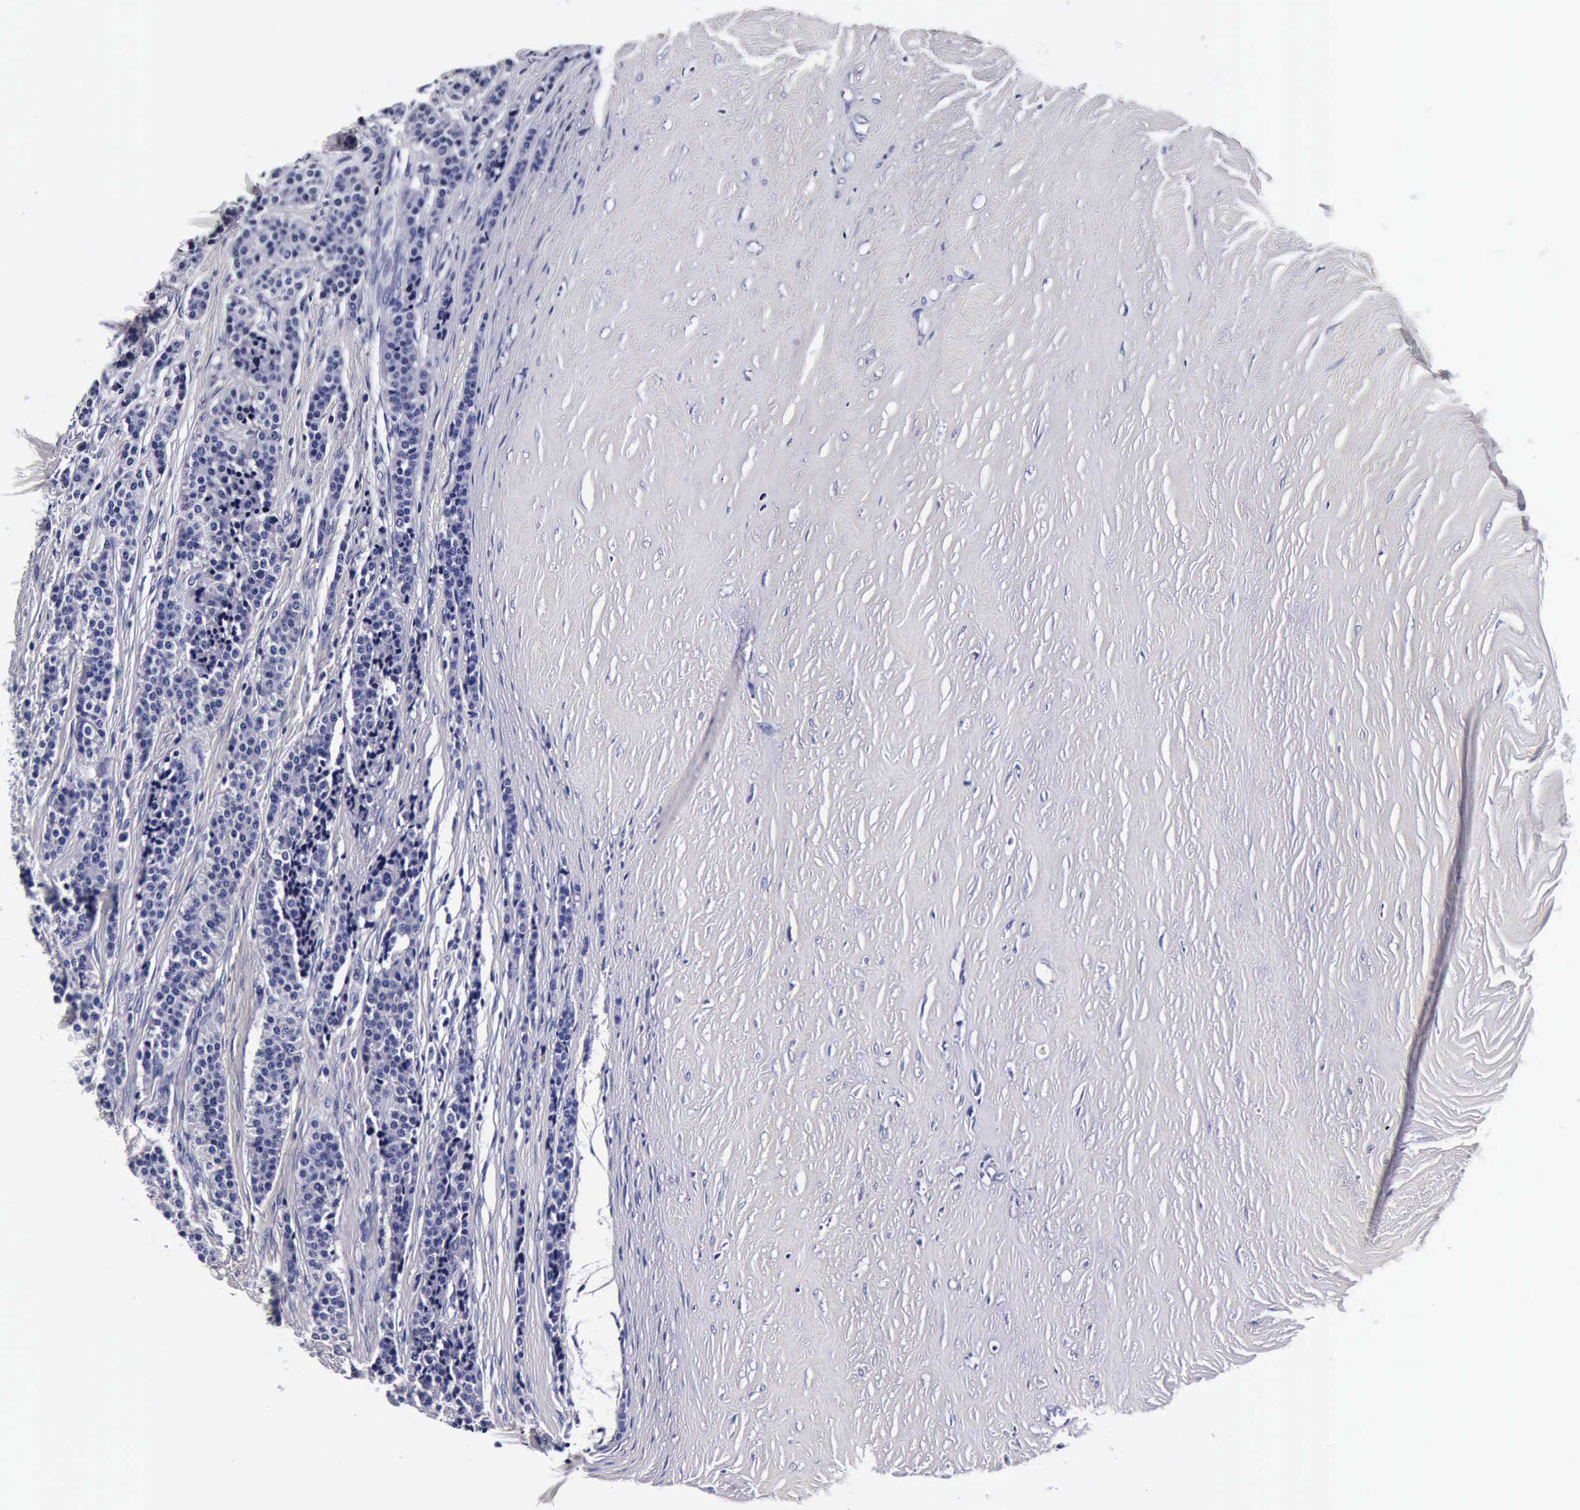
{"staining": {"intensity": "negative", "quantity": "none", "location": "none"}, "tissue": "carcinoid", "cell_type": "Tumor cells", "image_type": "cancer", "snomed": [{"axis": "morphology", "description": "Carcinoid, malignant, NOS"}, {"axis": "topography", "description": "Small intestine"}], "caption": "An immunohistochemistry photomicrograph of malignant carcinoid is shown. There is no staining in tumor cells of malignant carcinoid. (DAB immunohistochemistry visualized using brightfield microscopy, high magnification).", "gene": "IAPP", "patient": {"sex": "male", "age": 63}}